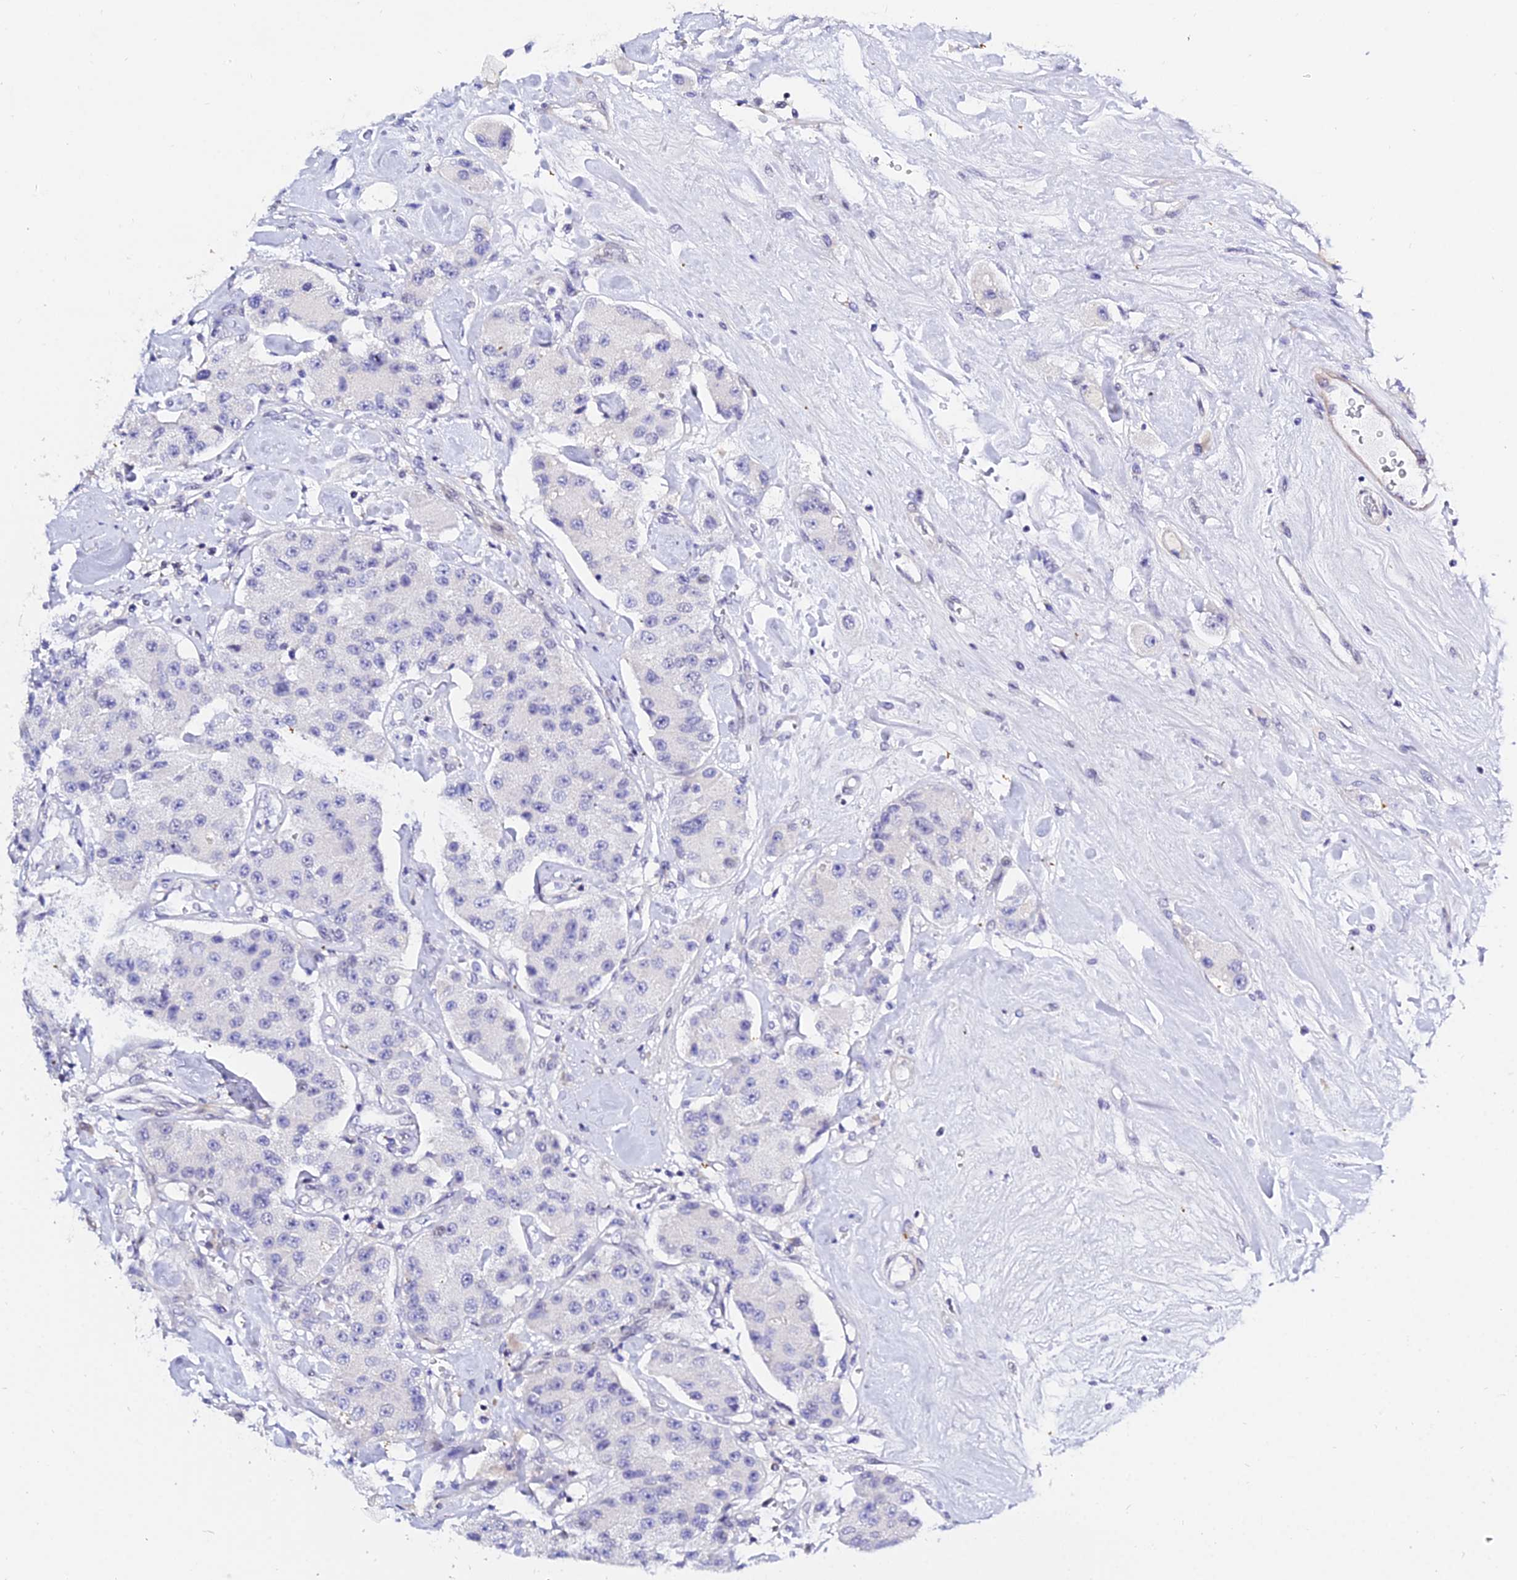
{"staining": {"intensity": "negative", "quantity": "none", "location": "none"}, "tissue": "carcinoid", "cell_type": "Tumor cells", "image_type": "cancer", "snomed": [{"axis": "morphology", "description": "Carcinoid, malignant, NOS"}, {"axis": "topography", "description": "Pancreas"}], "caption": "This is an immunohistochemistry (IHC) histopathology image of human carcinoid (malignant). There is no expression in tumor cells.", "gene": "ZNF628", "patient": {"sex": "male", "age": 41}}